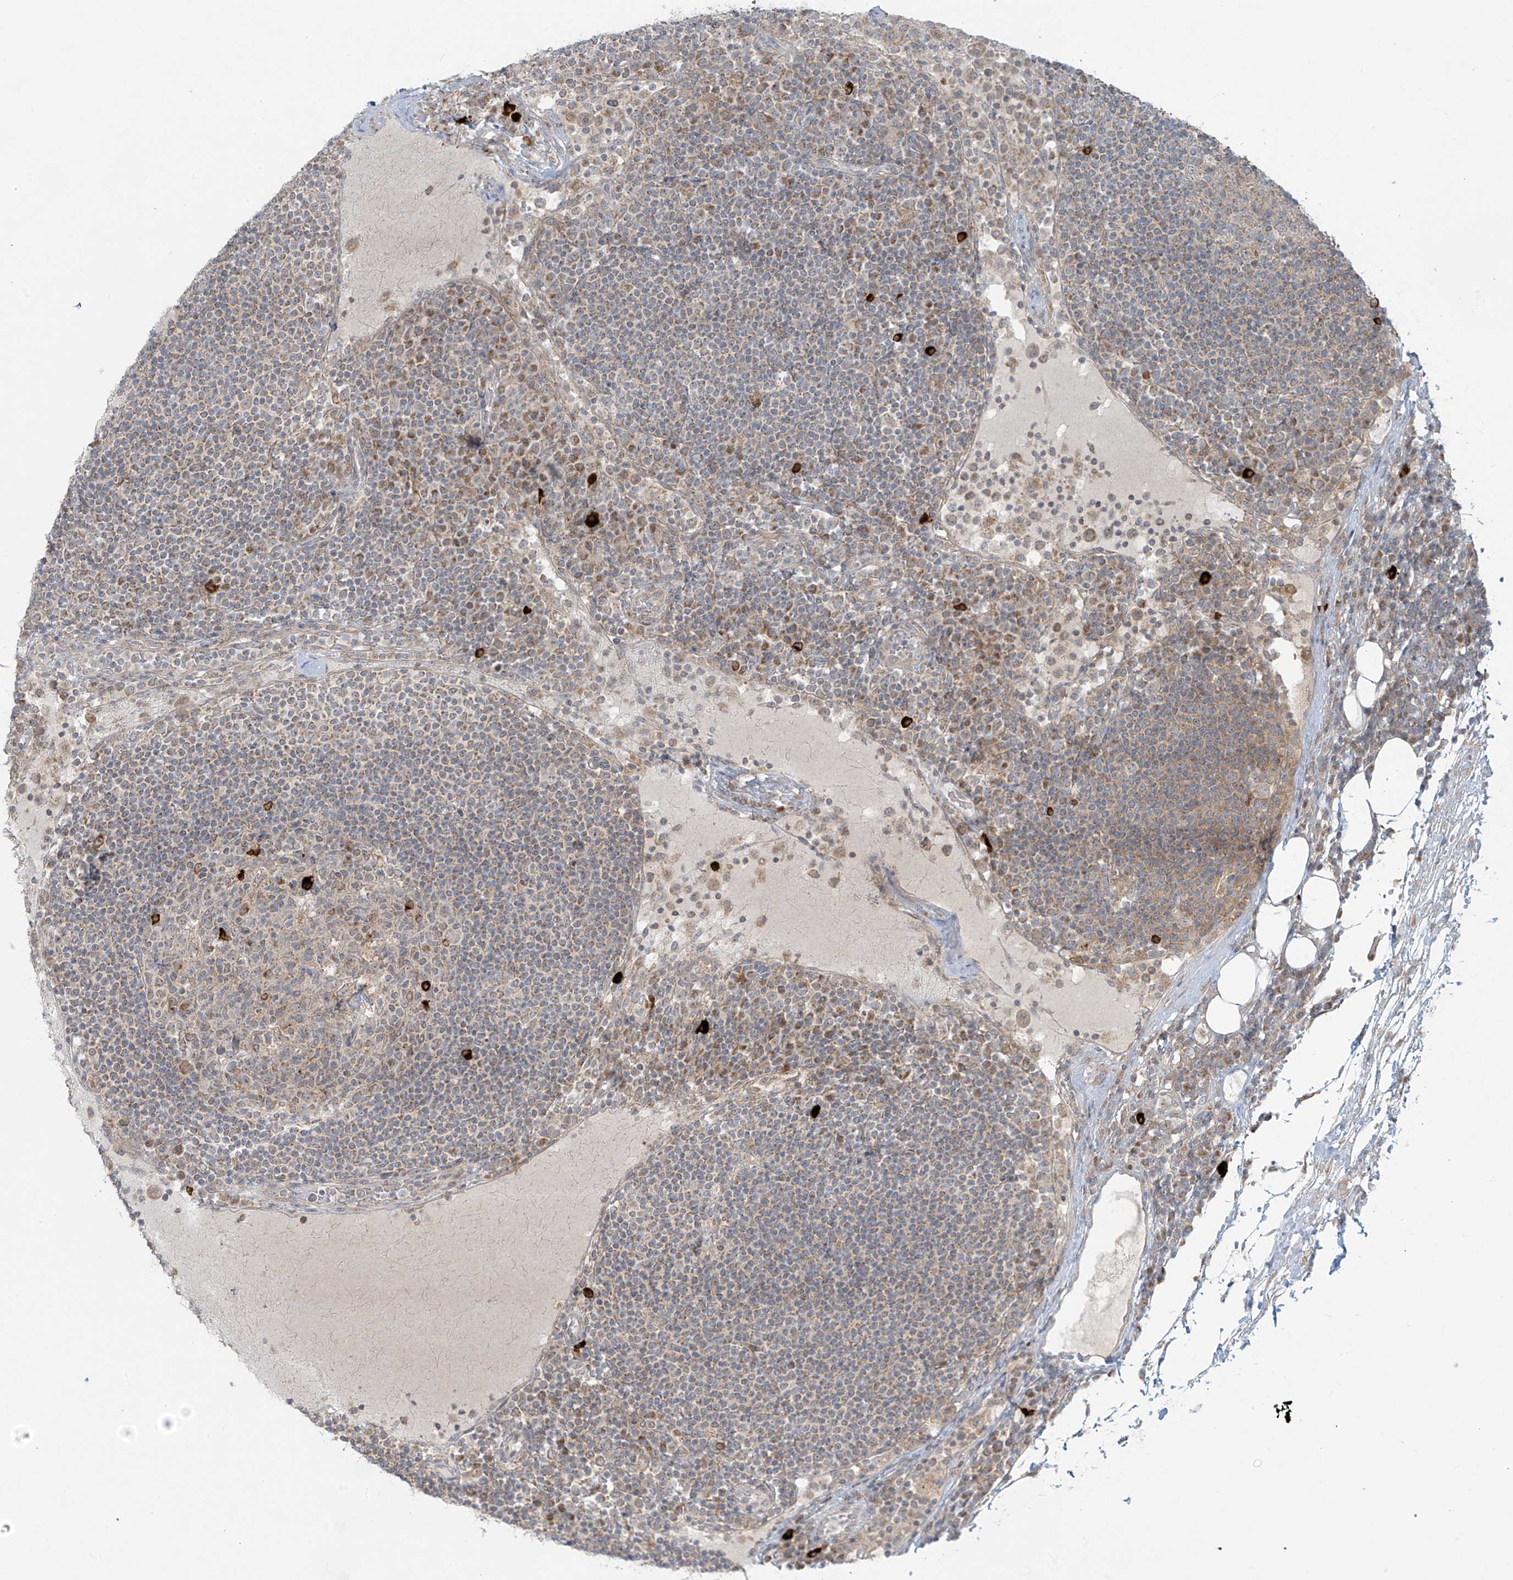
{"staining": {"intensity": "weak", "quantity": ">75%", "location": "cytoplasmic/membranous"}, "tissue": "lymph node", "cell_type": "Germinal center cells", "image_type": "normal", "snomed": [{"axis": "morphology", "description": "Normal tissue, NOS"}, {"axis": "topography", "description": "Lymph node"}], "caption": "Immunohistochemistry micrograph of normal lymph node: human lymph node stained using IHC exhibits low levels of weak protein expression localized specifically in the cytoplasmic/membranous of germinal center cells, appearing as a cytoplasmic/membranous brown color.", "gene": "HDDC2", "patient": {"sex": "female", "age": 53}}